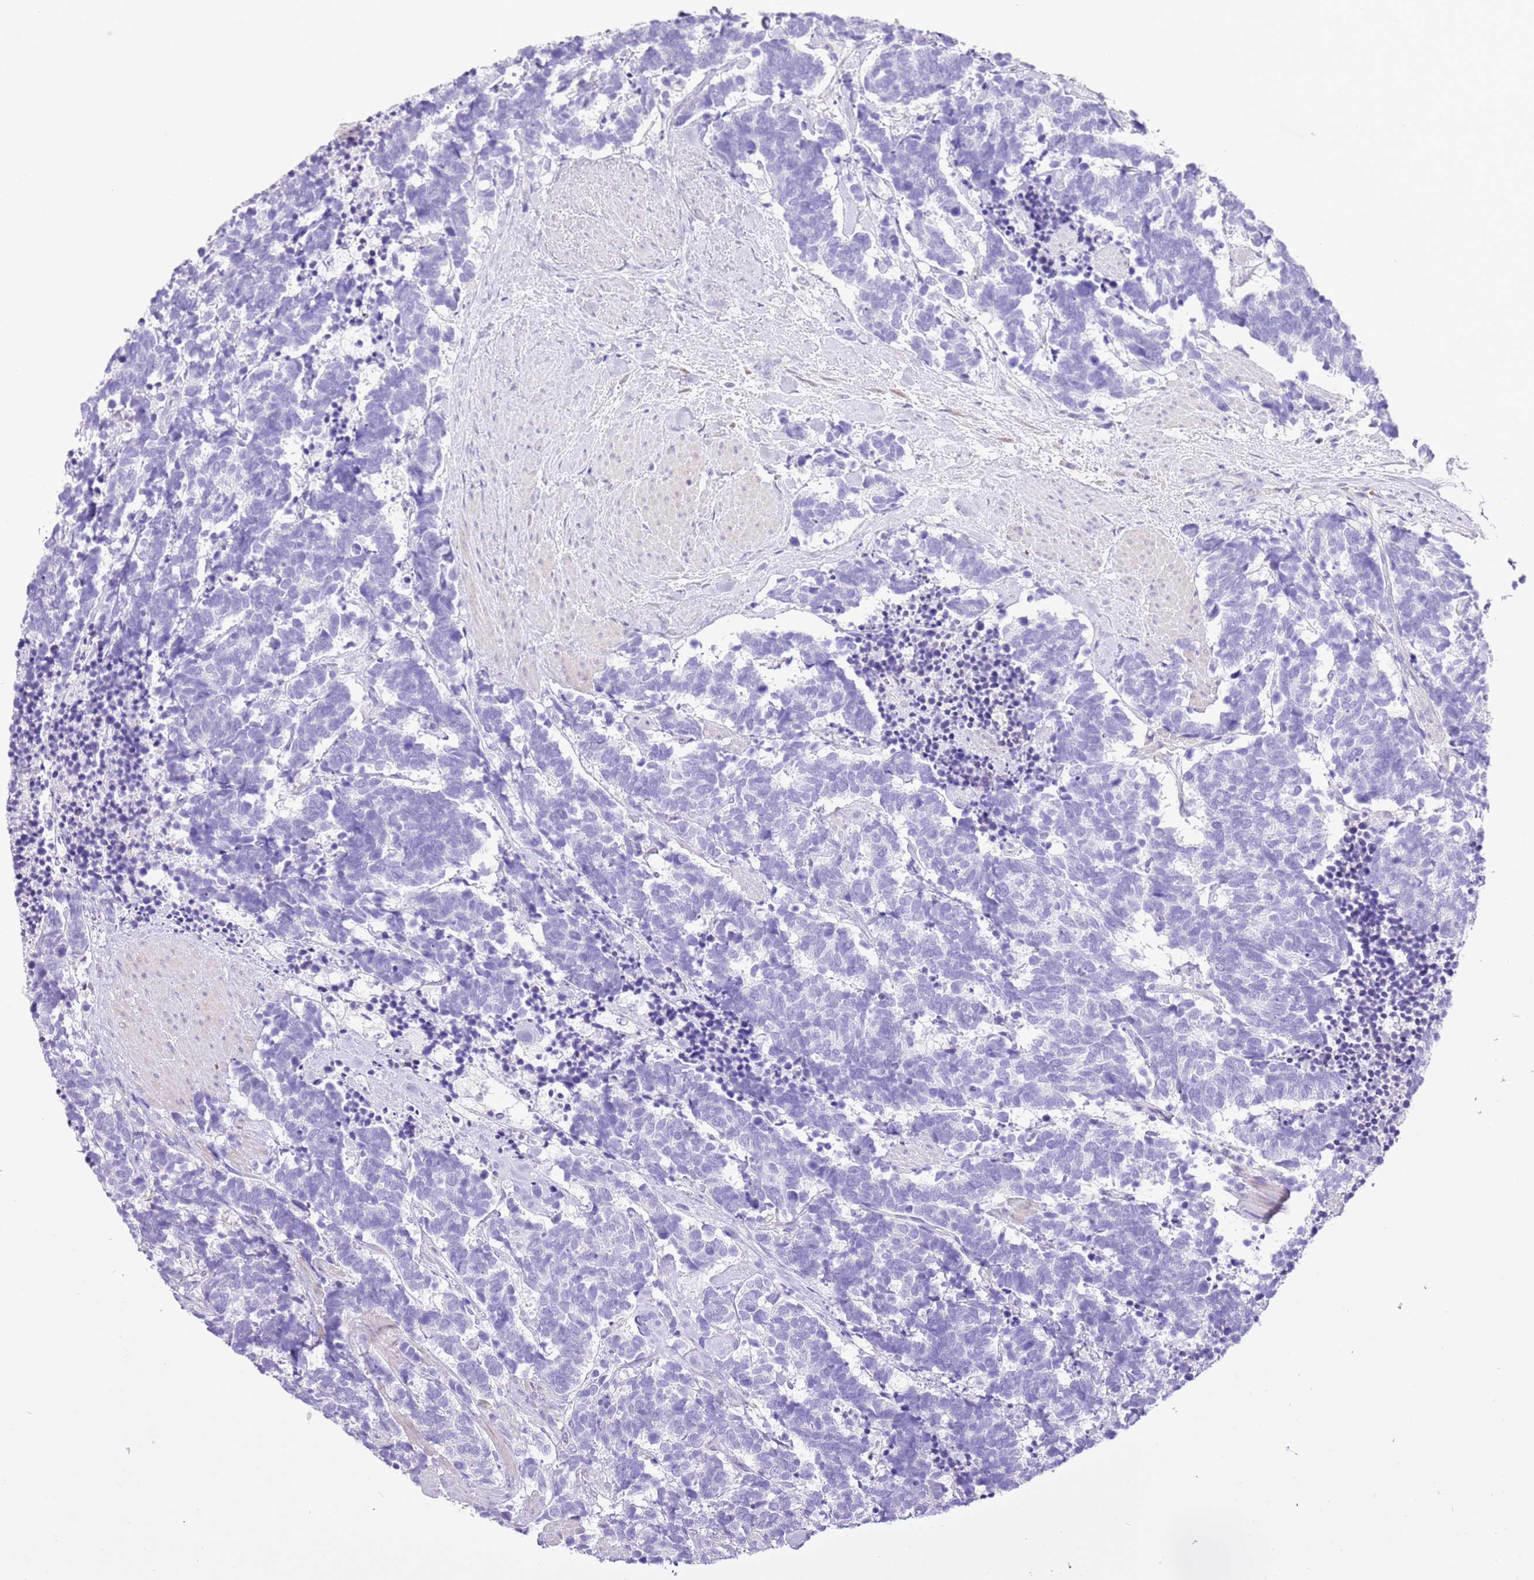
{"staining": {"intensity": "negative", "quantity": "none", "location": "none"}, "tissue": "carcinoid", "cell_type": "Tumor cells", "image_type": "cancer", "snomed": [{"axis": "morphology", "description": "Carcinoma, NOS"}, {"axis": "morphology", "description": "Carcinoid, malignant, NOS"}, {"axis": "topography", "description": "Prostate"}], "caption": "Protein analysis of carcinoma shows no significant expression in tumor cells.", "gene": "AAR2", "patient": {"sex": "male", "age": 57}}